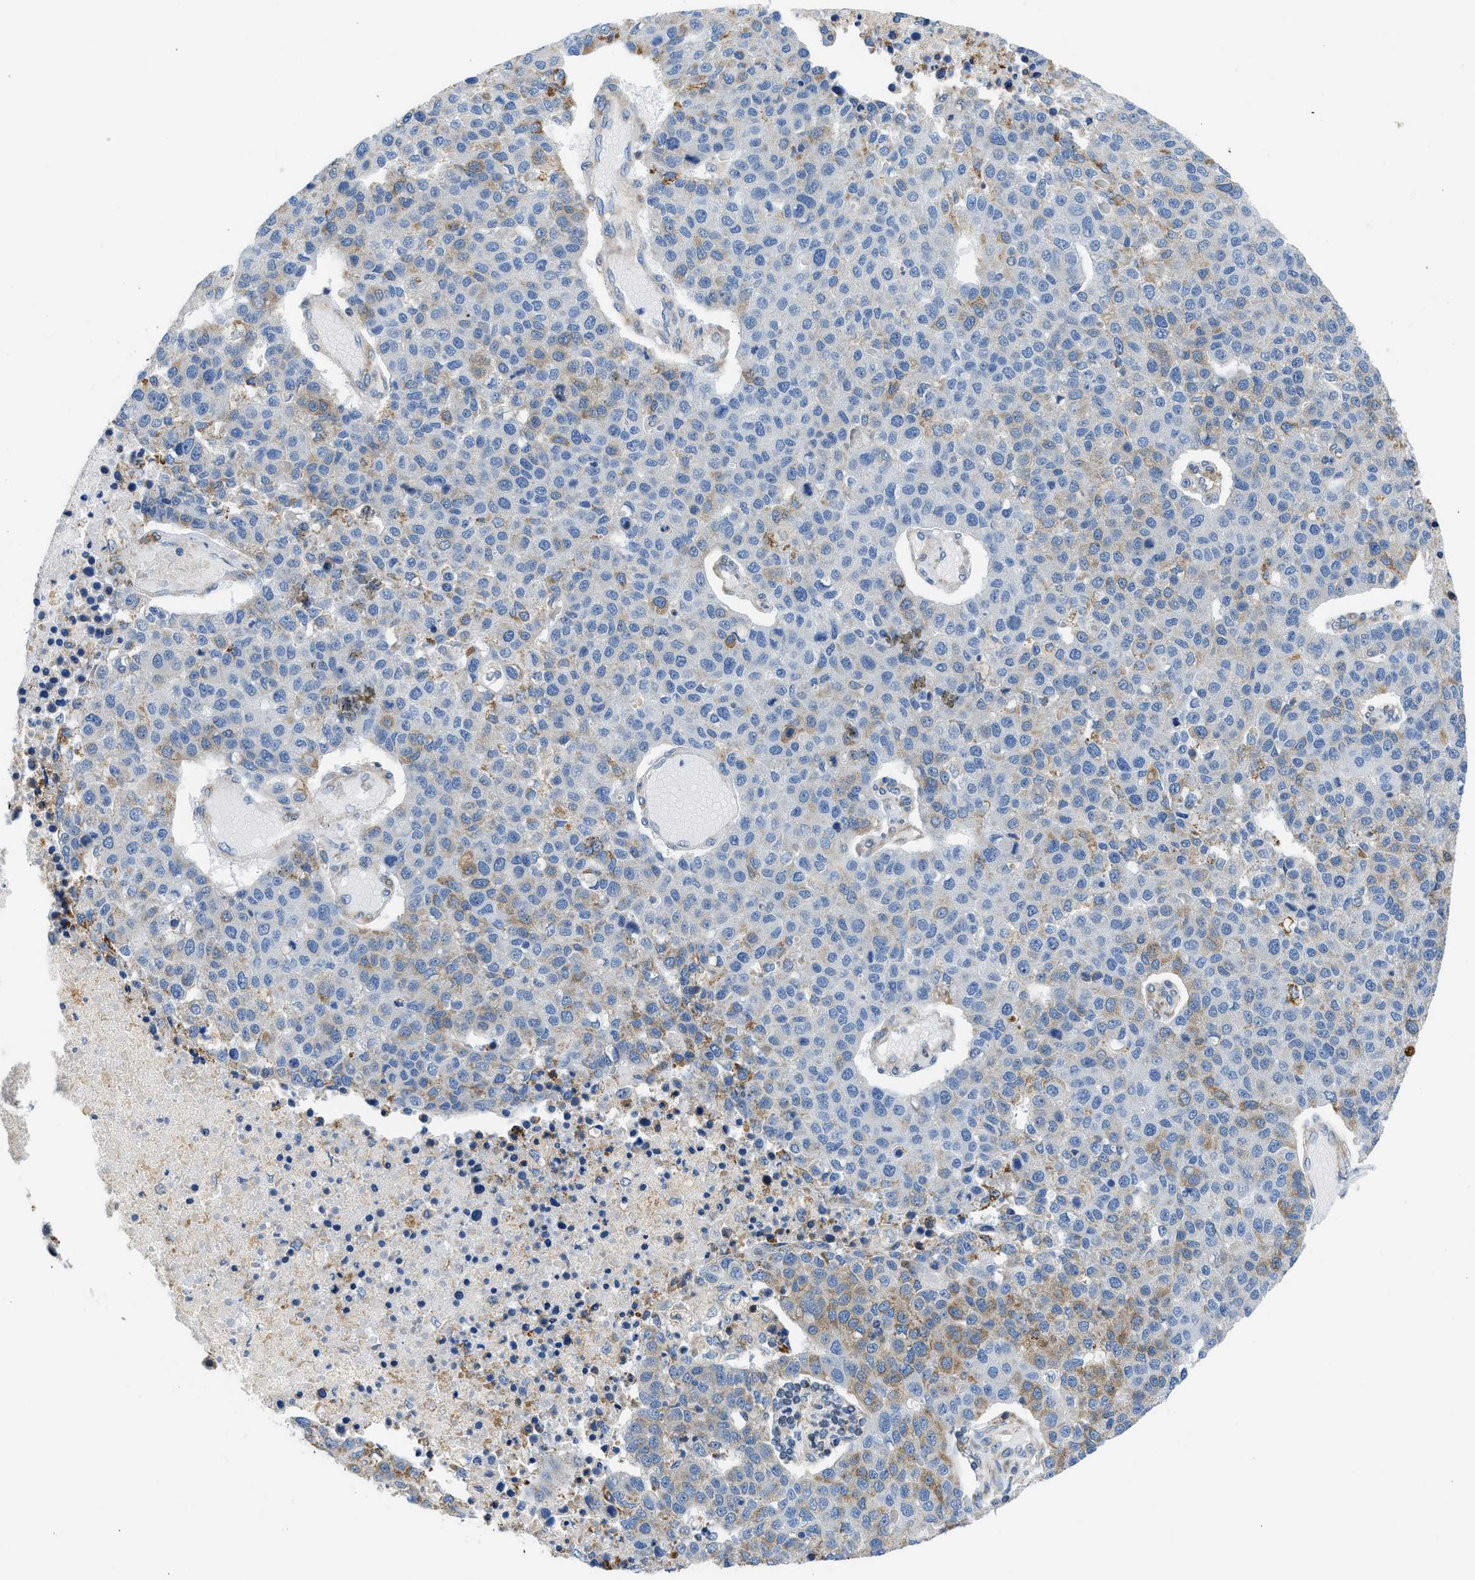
{"staining": {"intensity": "moderate", "quantity": "<25%", "location": "cytoplasmic/membranous"}, "tissue": "pancreatic cancer", "cell_type": "Tumor cells", "image_type": "cancer", "snomed": [{"axis": "morphology", "description": "Adenocarcinoma, NOS"}, {"axis": "topography", "description": "Pancreas"}], "caption": "Immunohistochemistry (DAB) staining of human pancreatic cancer displays moderate cytoplasmic/membranous protein staining in about <25% of tumor cells.", "gene": "CAMKK2", "patient": {"sex": "female", "age": 61}}